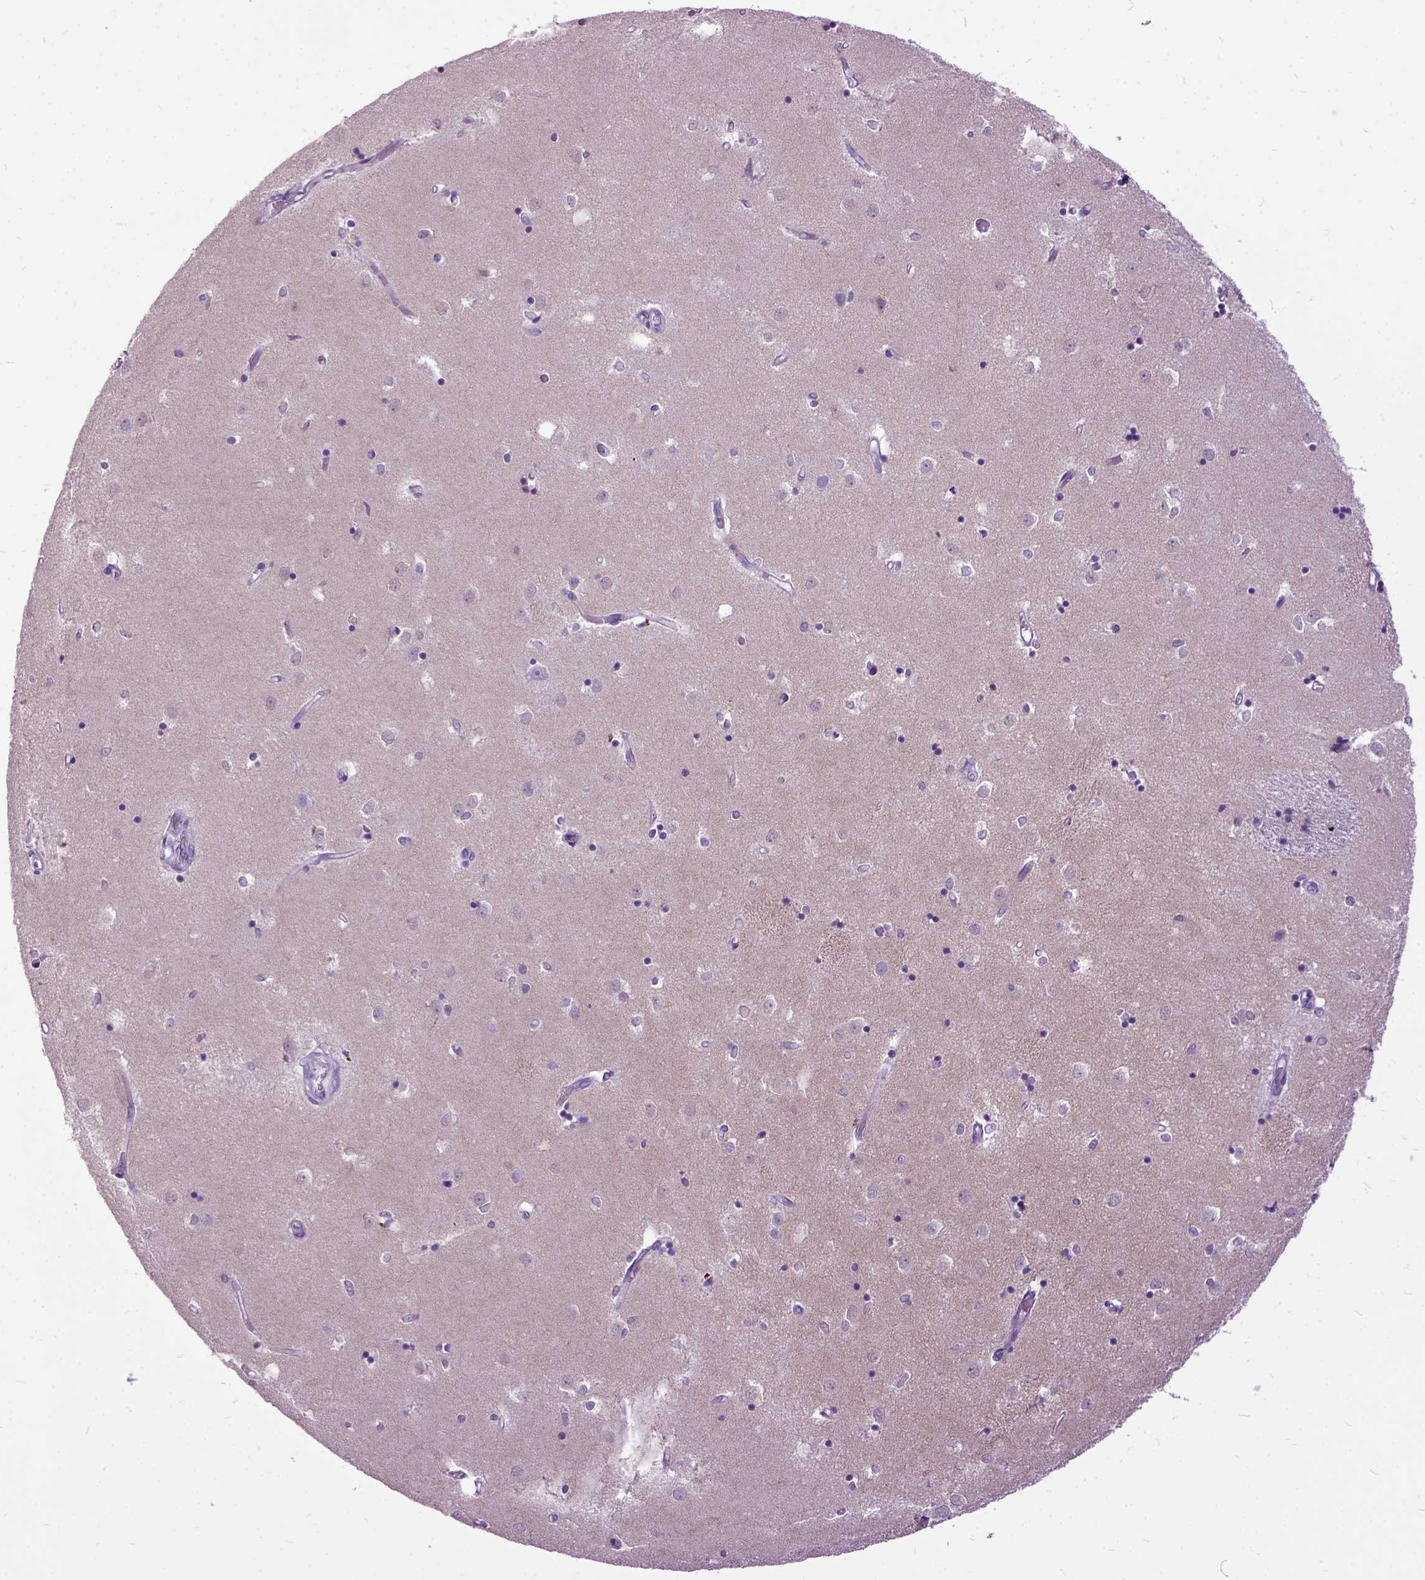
{"staining": {"intensity": "negative", "quantity": "none", "location": "none"}, "tissue": "caudate", "cell_type": "Glial cells", "image_type": "normal", "snomed": [{"axis": "morphology", "description": "Normal tissue, NOS"}, {"axis": "topography", "description": "Lateral ventricle wall"}], "caption": "IHC histopathology image of unremarkable caudate stained for a protein (brown), which reveals no staining in glial cells. (DAB IHC with hematoxylin counter stain).", "gene": "MME", "patient": {"sex": "male", "age": 54}}